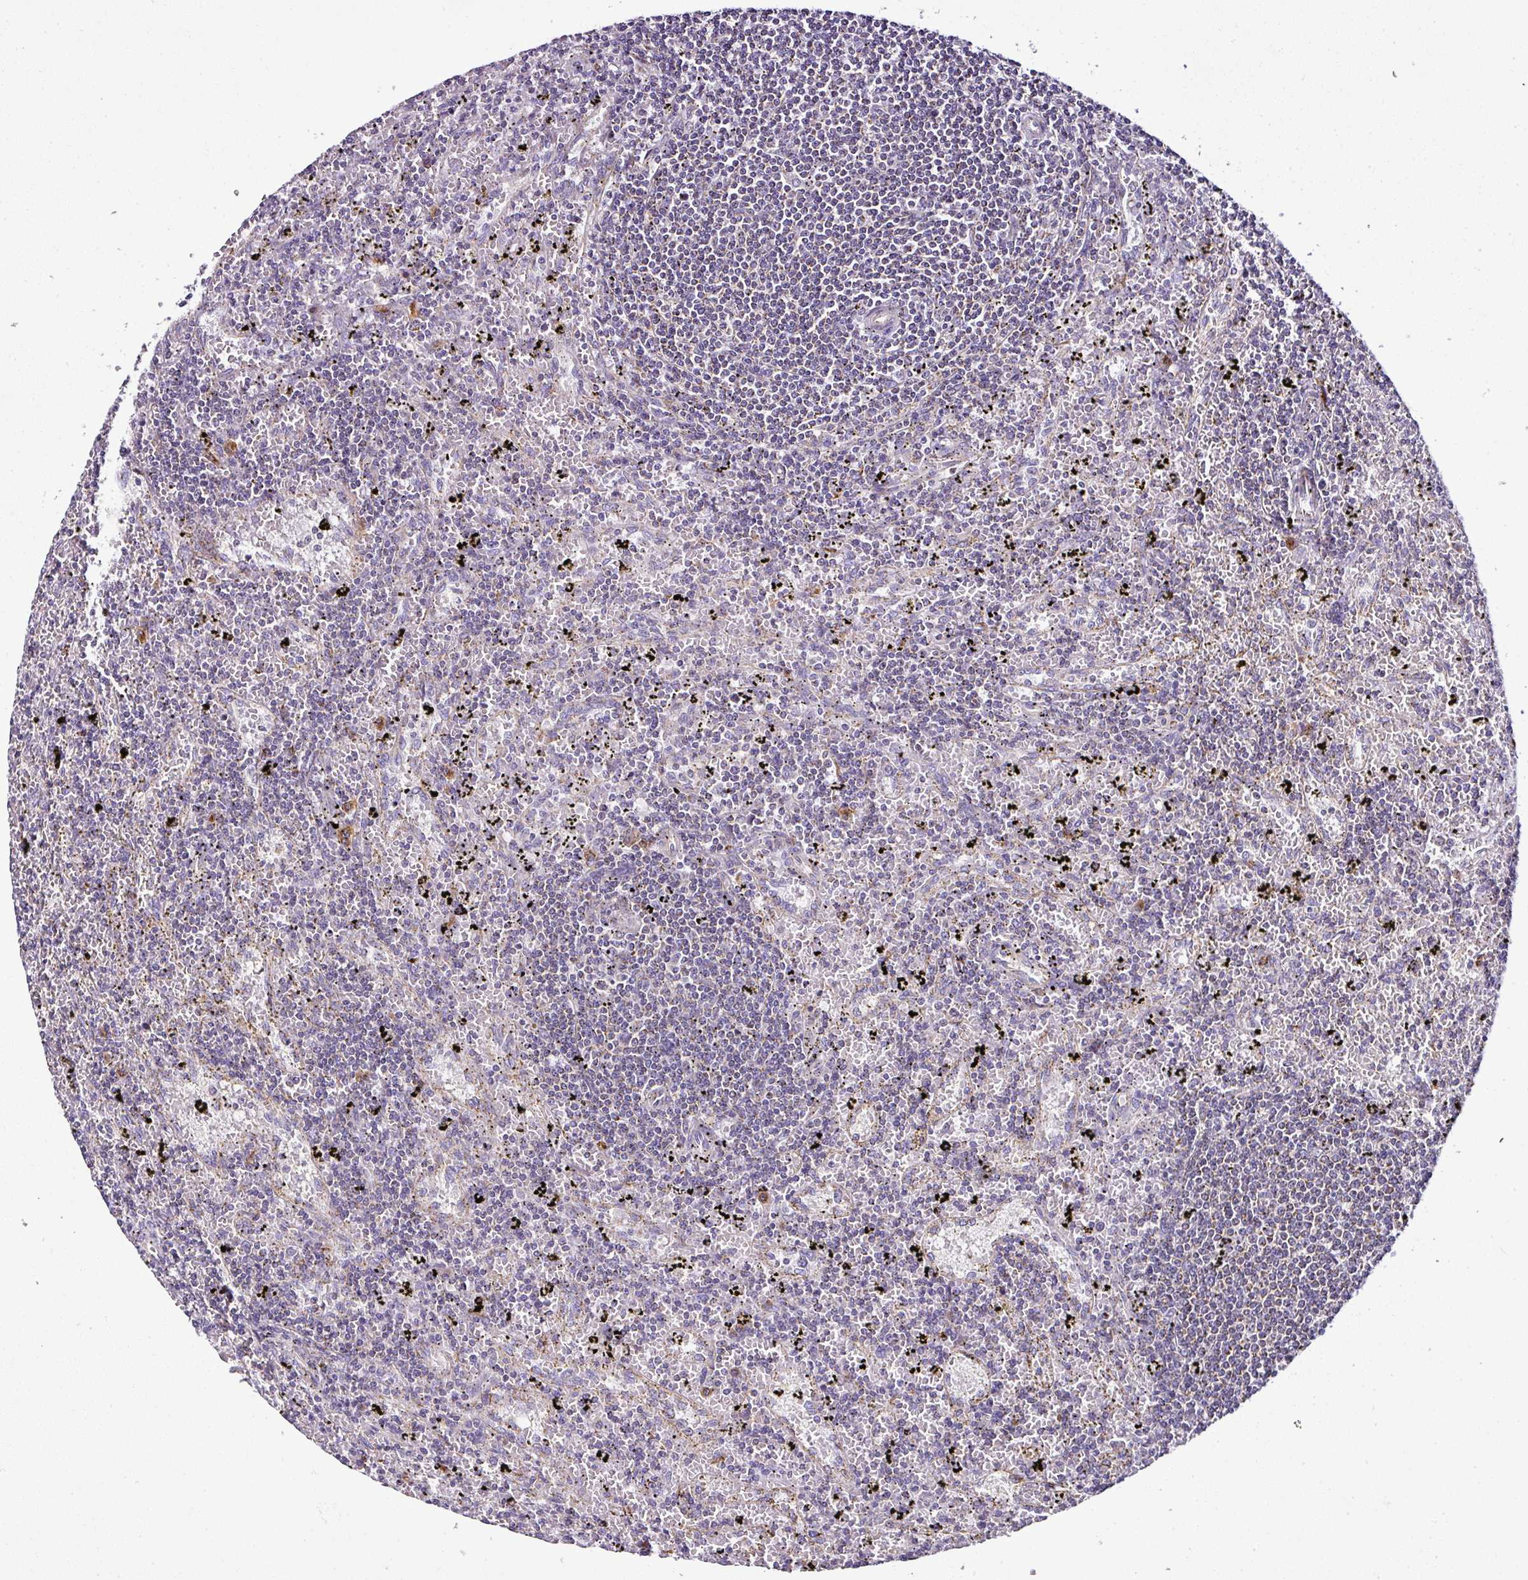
{"staining": {"intensity": "negative", "quantity": "none", "location": "none"}, "tissue": "lymphoma", "cell_type": "Tumor cells", "image_type": "cancer", "snomed": [{"axis": "morphology", "description": "Malignant lymphoma, non-Hodgkin's type, Low grade"}, {"axis": "topography", "description": "Spleen"}], "caption": "A high-resolution photomicrograph shows IHC staining of lymphoma, which demonstrates no significant positivity in tumor cells.", "gene": "DPAGT1", "patient": {"sex": "male", "age": 76}}